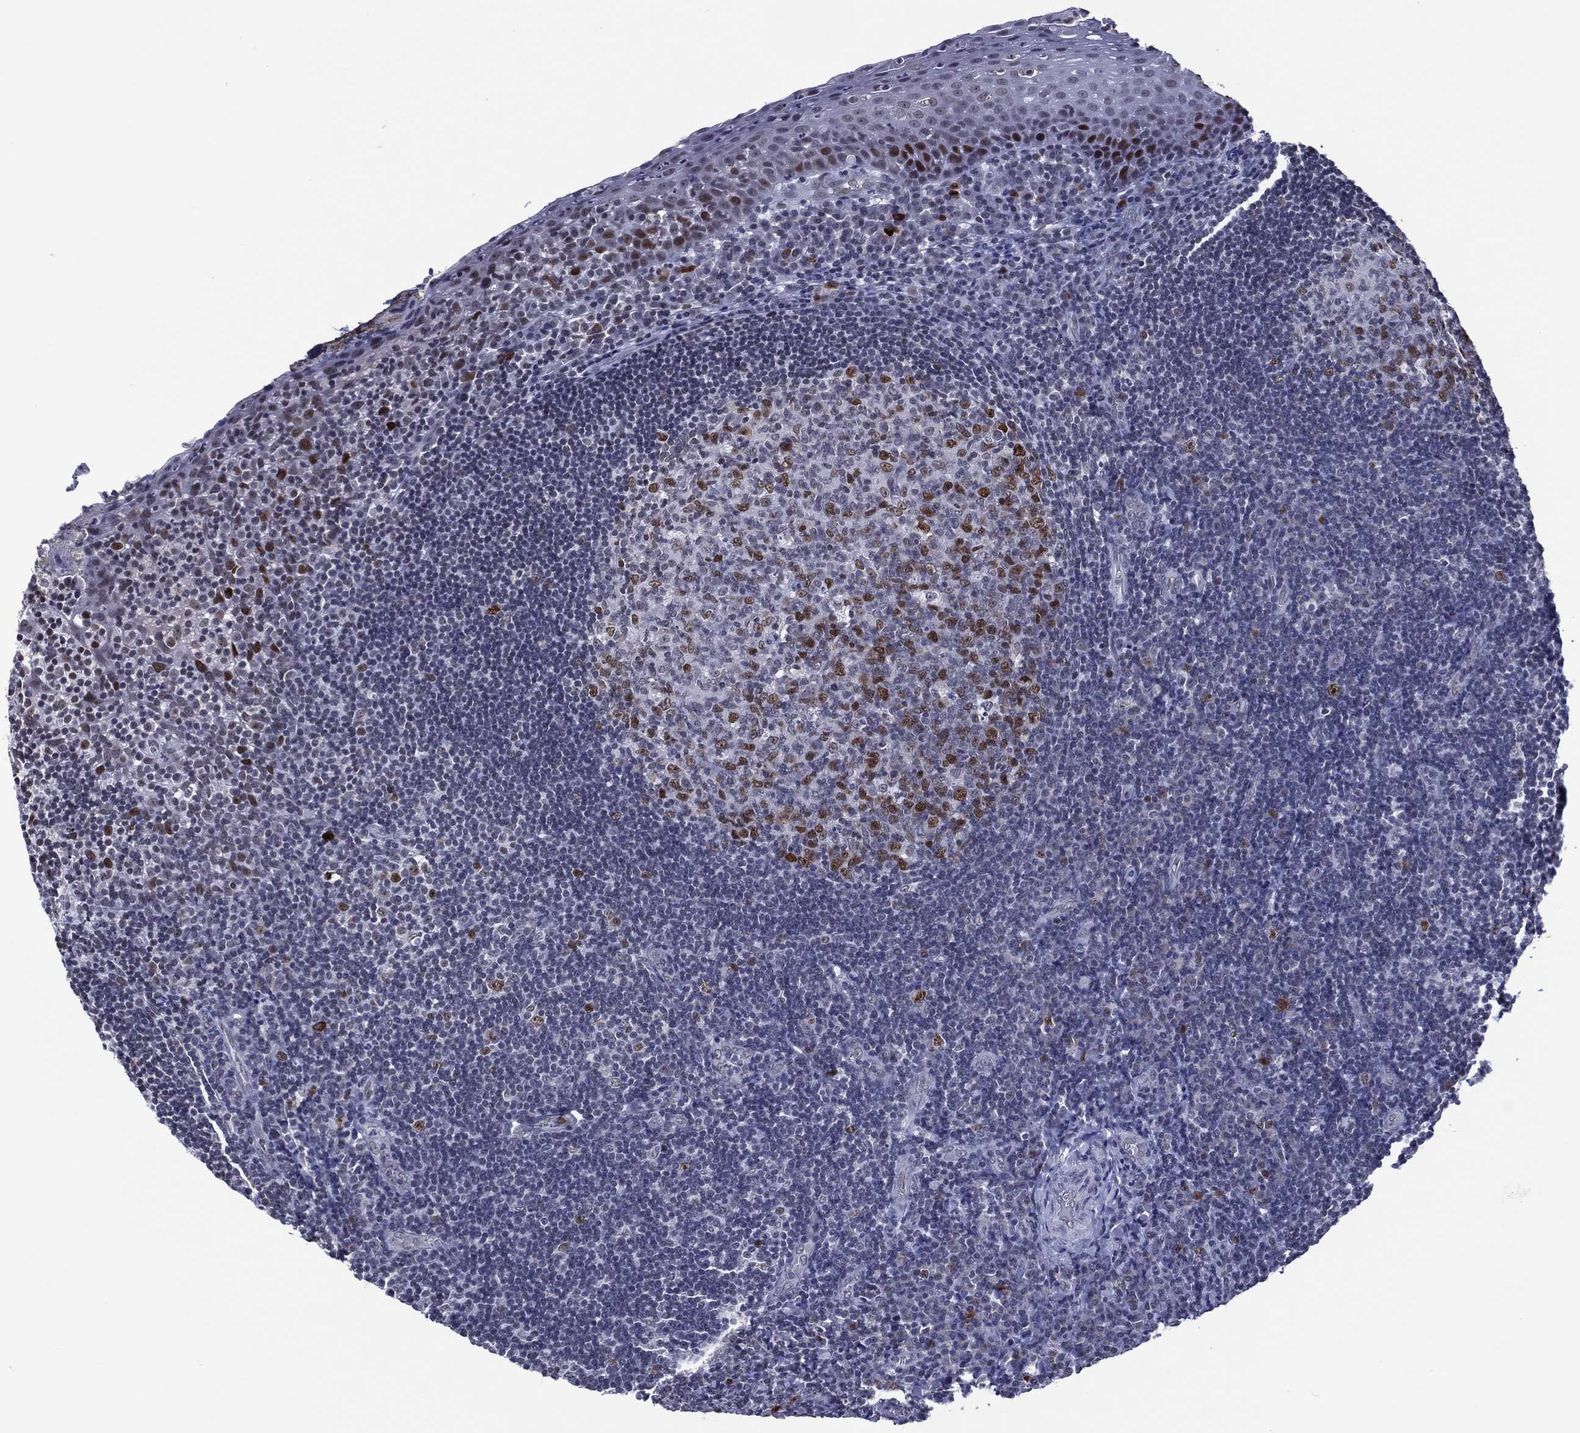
{"staining": {"intensity": "strong", "quantity": "<25%", "location": "nuclear"}, "tissue": "tonsil", "cell_type": "Germinal center cells", "image_type": "normal", "snomed": [{"axis": "morphology", "description": "Normal tissue, NOS"}, {"axis": "morphology", "description": "Inflammation, NOS"}, {"axis": "topography", "description": "Tonsil"}], "caption": "A brown stain highlights strong nuclear expression of a protein in germinal center cells of normal human tonsil. (Brightfield microscopy of DAB IHC at high magnification).", "gene": "GATA6", "patient": {"sex": "female", "age": 31}}